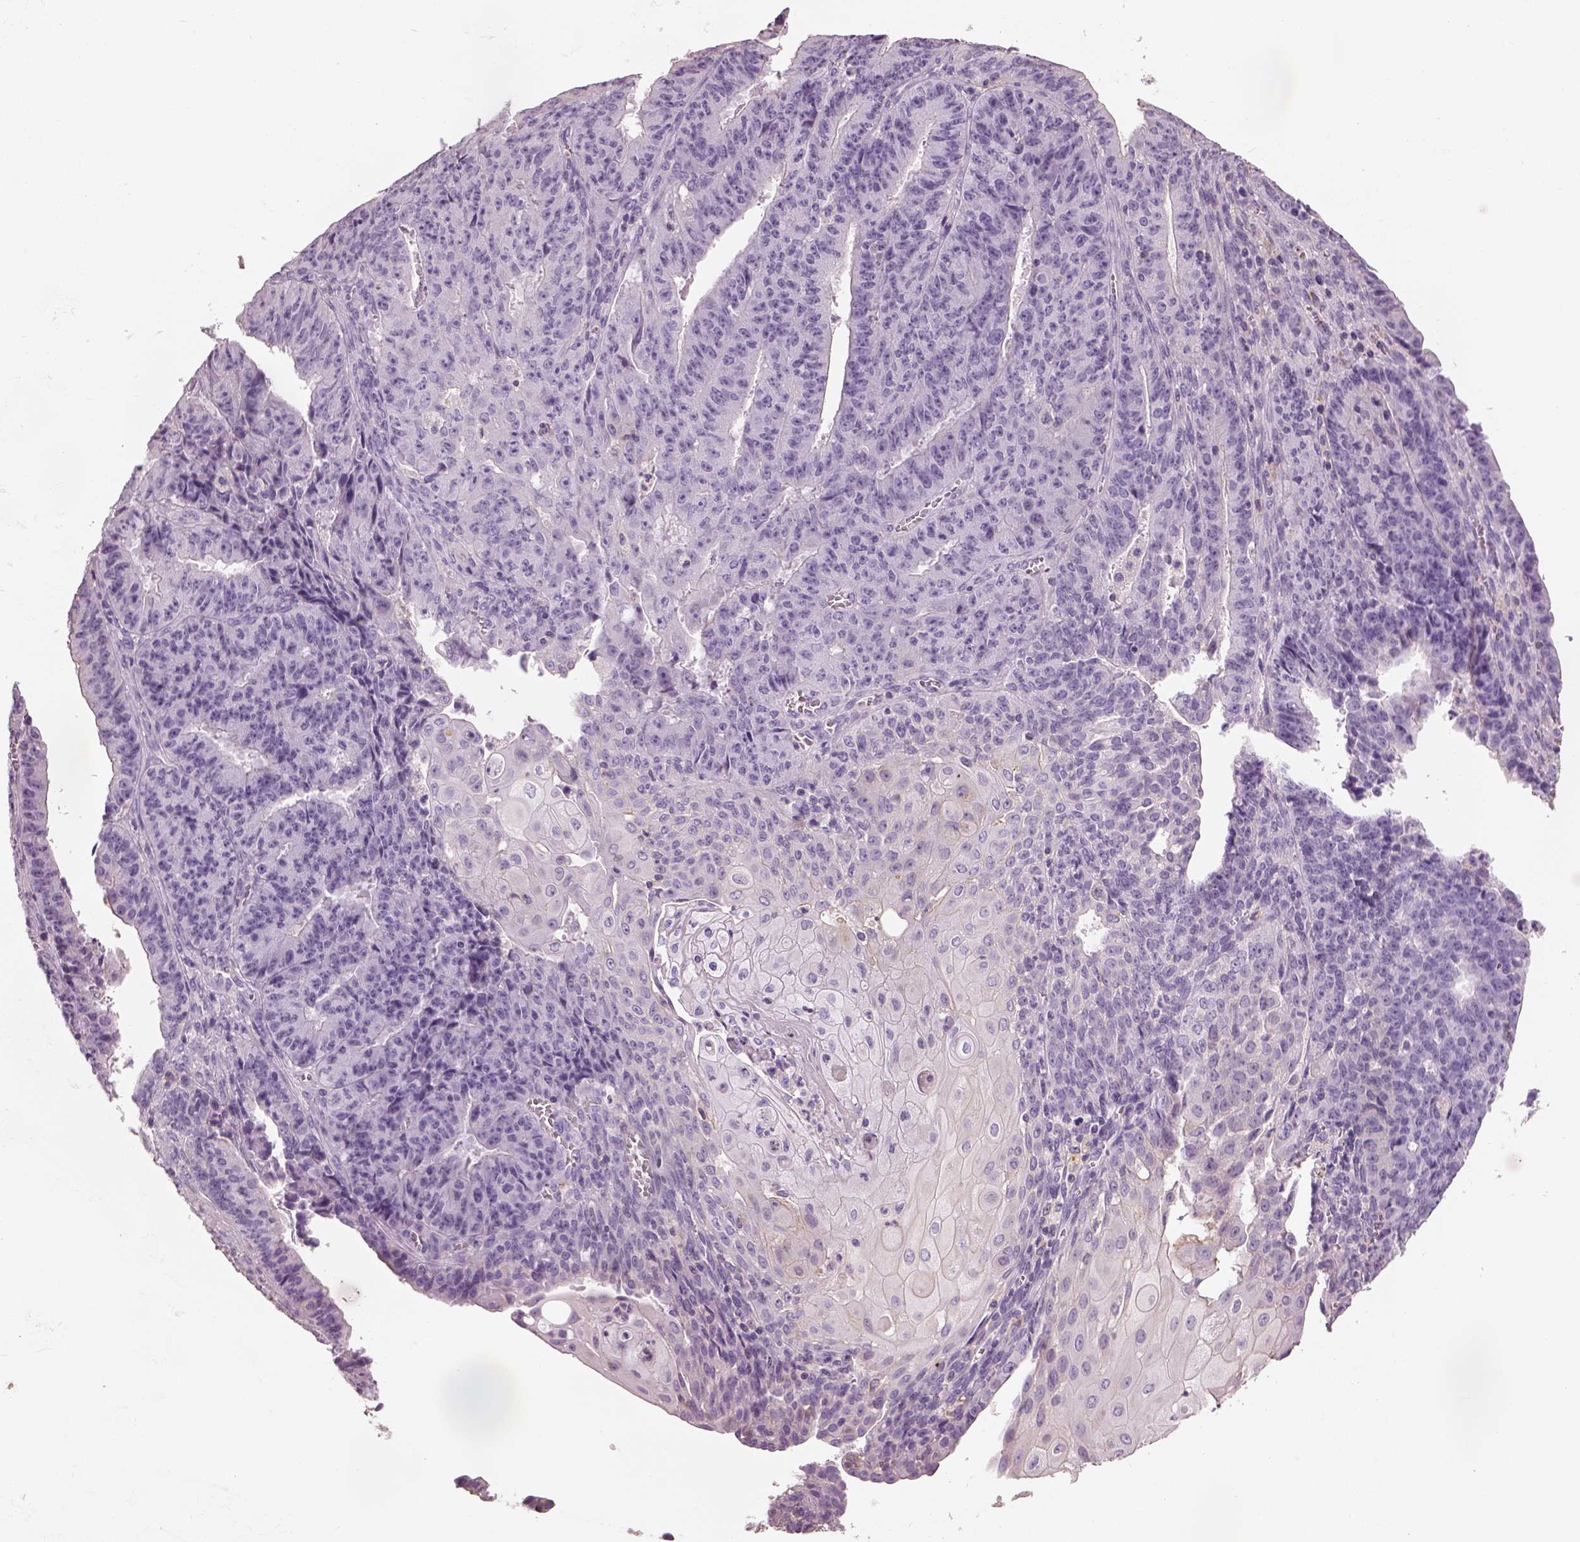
{"staining": {"intensity": "negative", "quantity": "none", "location": "none"}, "tissue": "ovarian cancer", "cell_type": "Tumor cells", "image_type": "cancer", "snomed": [{"axis": "morphology", "description": "Carcinoma, endometroid"}, {"axis": "topography", "description": "Ovary"}], "caption": "An immunohistochemistry (IHC) micrograph of ovarian cancer (endometroid carcinoma) is shown. There is no staining in tumor cells of ovarian cancer (endometroid carcinoma).", "gene": "OTUD6A", "patient": {"sex": "female", "age": 42}}